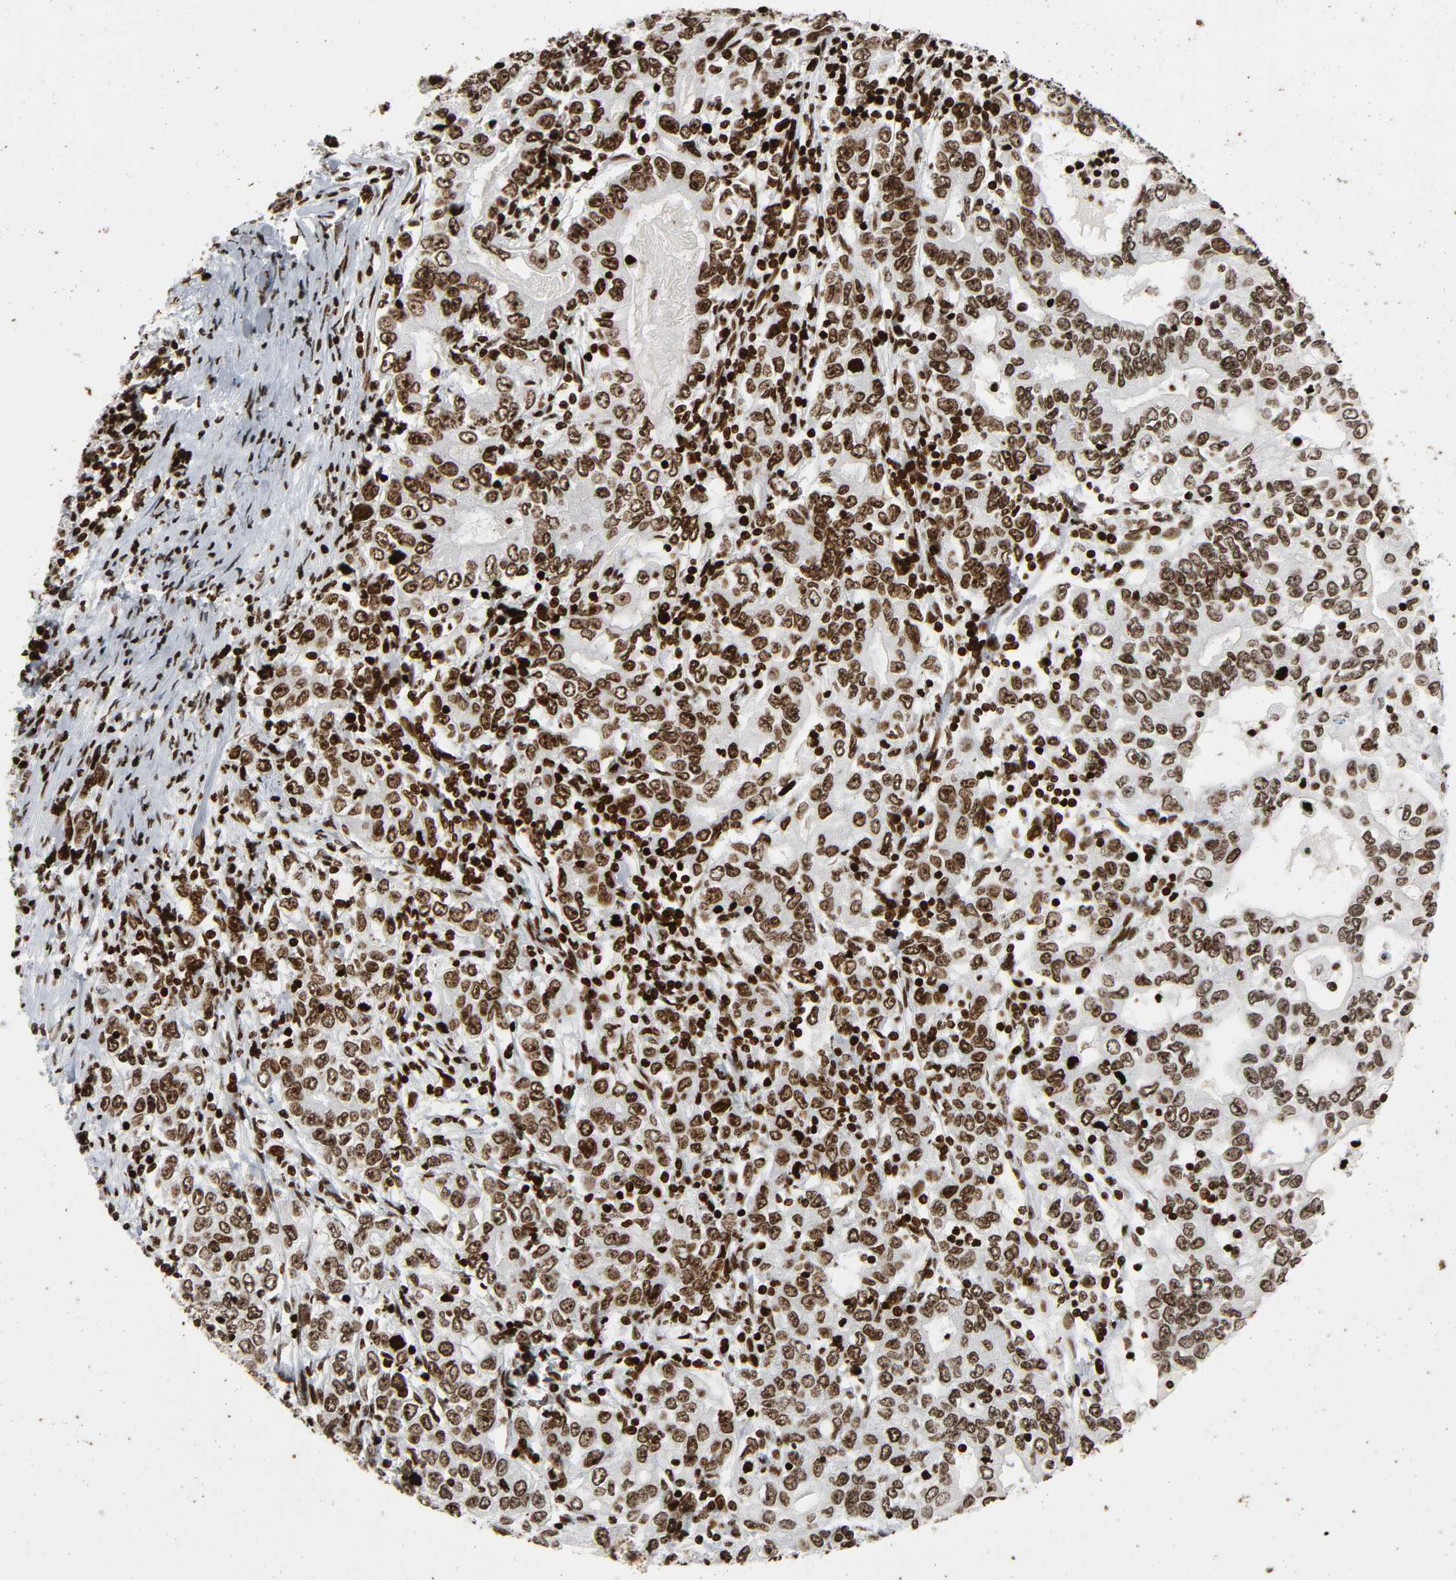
{"staining": {"intensity": "strong", "quantity": ">75%", "location": "nuclear"}, "tissue": "stomach cancer", "cell_type": "Tumor cells", "image_type": "cancer", "snomed": [{"axis": "morphology", "description": "Adenocarcinoma, NOS"}, {"axis": "topography", "description": "Stomach, lower"}], "caption": "Immunohistochemistry (IHC) (DAB (3,3'-diaminobenzidine)) staining of human adenocarcinoma (stomach) displays strong nuclear protein expression in about >75% of tumor cells. The staining was performed using DAB (3,3'-diaminobenzidine) to visualize the protein expression in brown, while the nuclei were stained in blue with hematoxylin (Magnification: 20x).", "gene": "RXRA", "patient": {"sex": "female", "age": 72}}